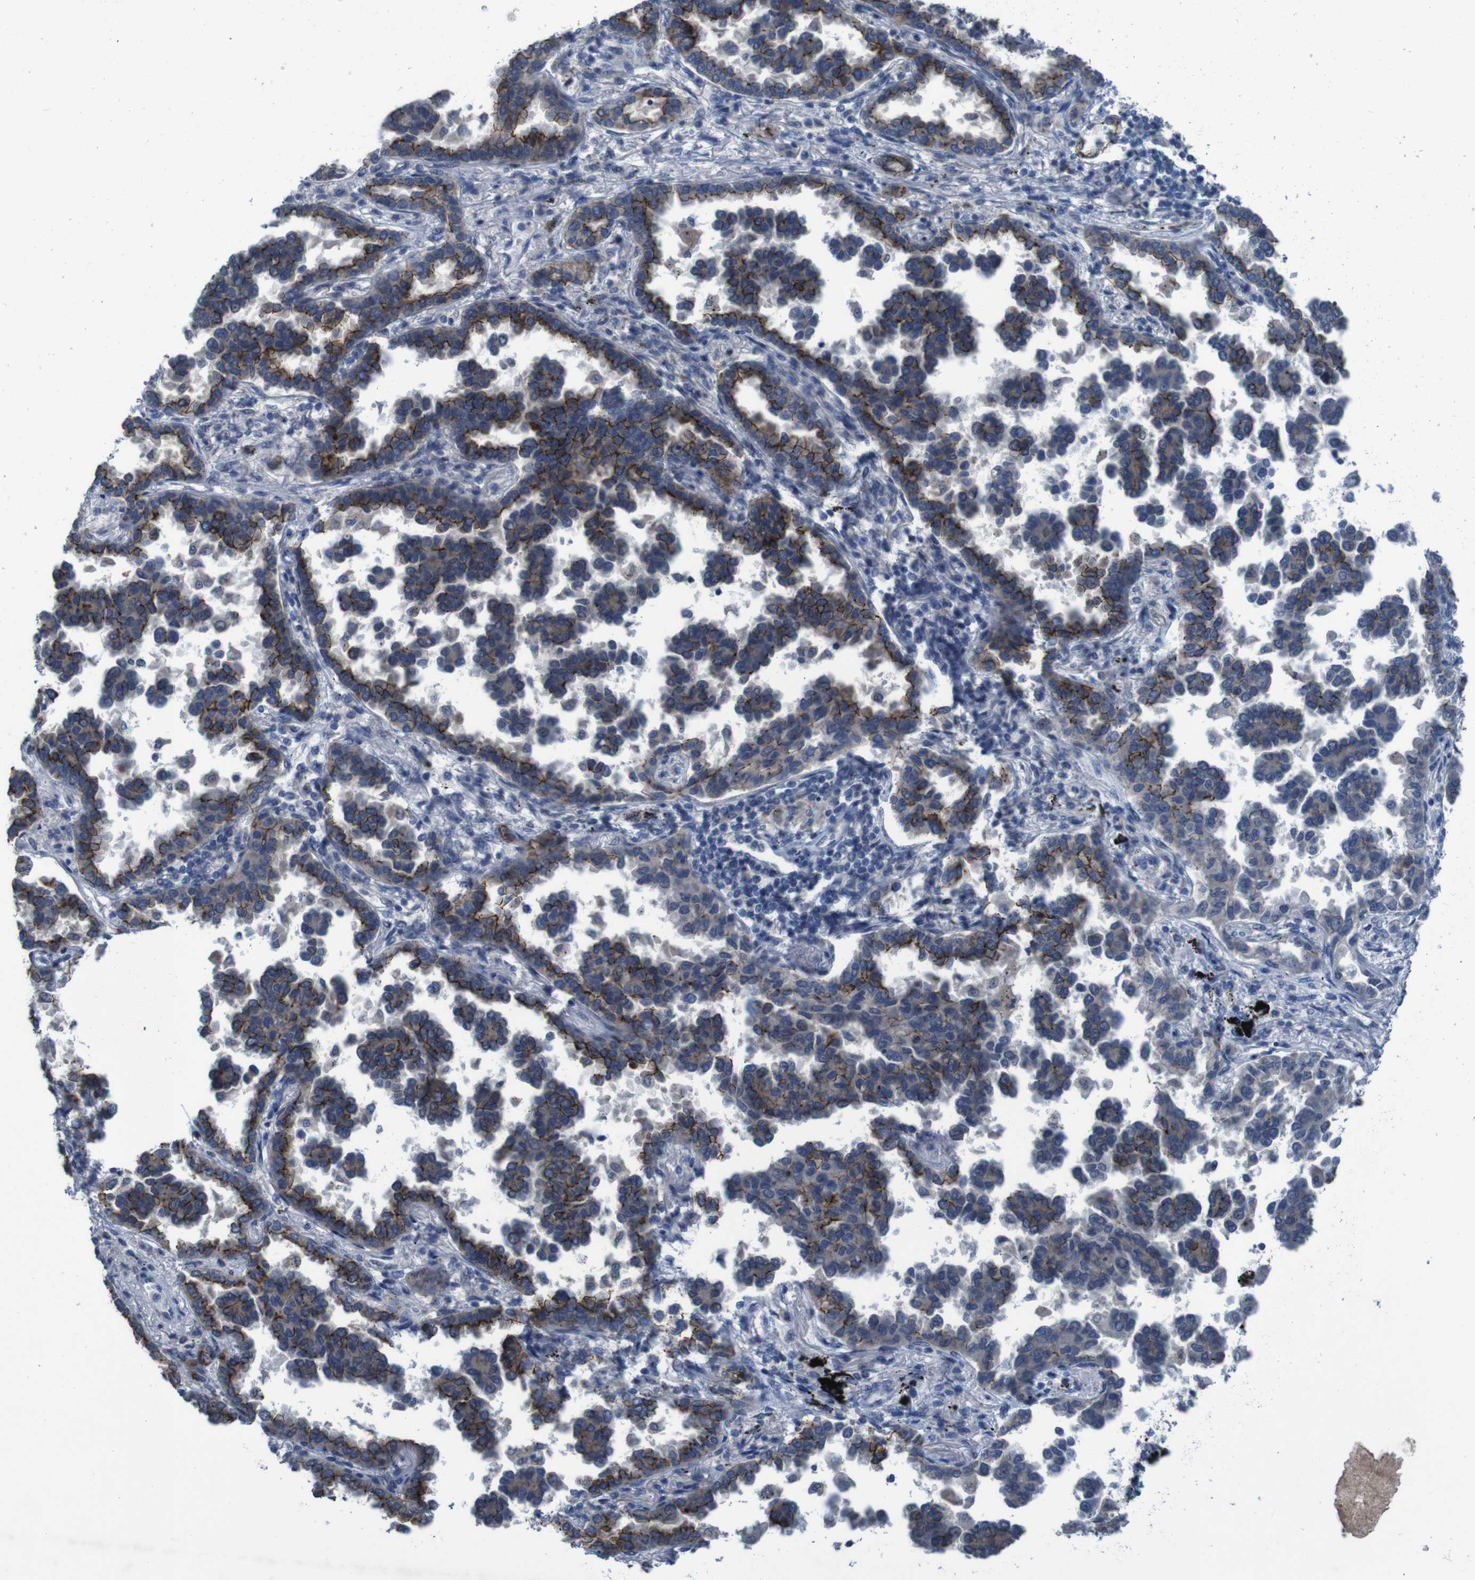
{"staining": {"intensity": "strong", "quantity": "25%-75%", "location": "cytoplasmic/membranous"}, "tissue": "lung cancer", "cell_type": "Tumor cells", "image_type": "cancer", "snomed": [{"axis": "morphology", "description": "Normal tissue, NOS"}, {"axis": "morphology", "description": "Adenocarcinoma, NOS"}, {"axis": "topography", "description": "Lung"}], "caption": "Protein expression analysis of human lung cancer reveals strong cytoplasmic/membranous positivity in about 25%-75% of tumor cells.", "gene": "CLDN18", "patient": {"sex": "male", "age": 59}}